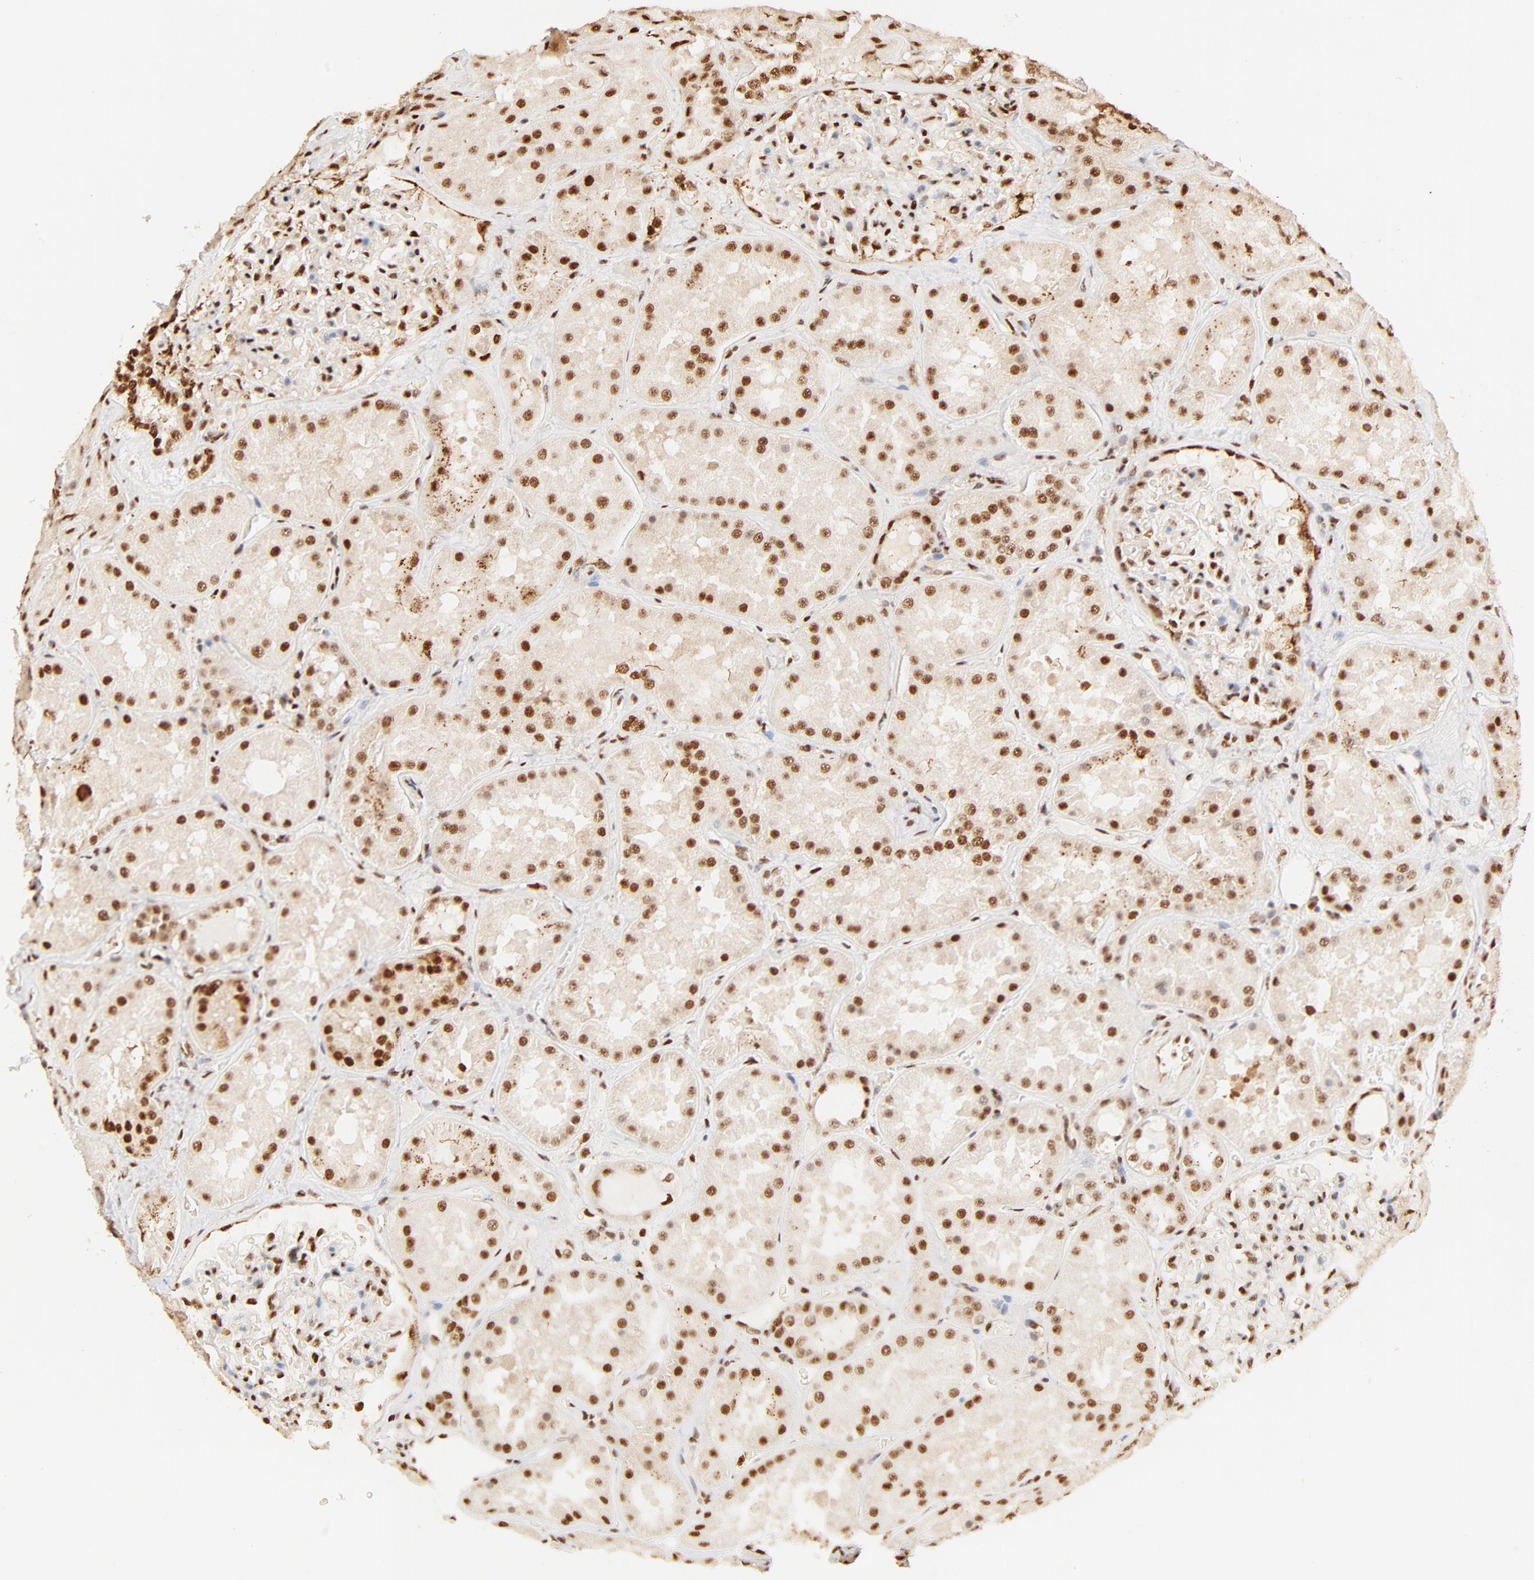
{"staining": {"intensity": "strong", "quantity": ">75%", "location": "nuclear"}, "tissue": "kidney", "cell_type": "Cells in glomeruli", "image_type": "normal", "snomed": [{"axis": "morphology", "description": "Normal tissue, NOS"}, {"axis": "topography", "description": "Kidney"}], "caption": "Immunohistochemical staining of normal kidney shows strong nuclear protein expression in approximately >75% of cells in glomeruli.", "gene": "FAM50A", "patient": {"sex": "female", "age": 56}}